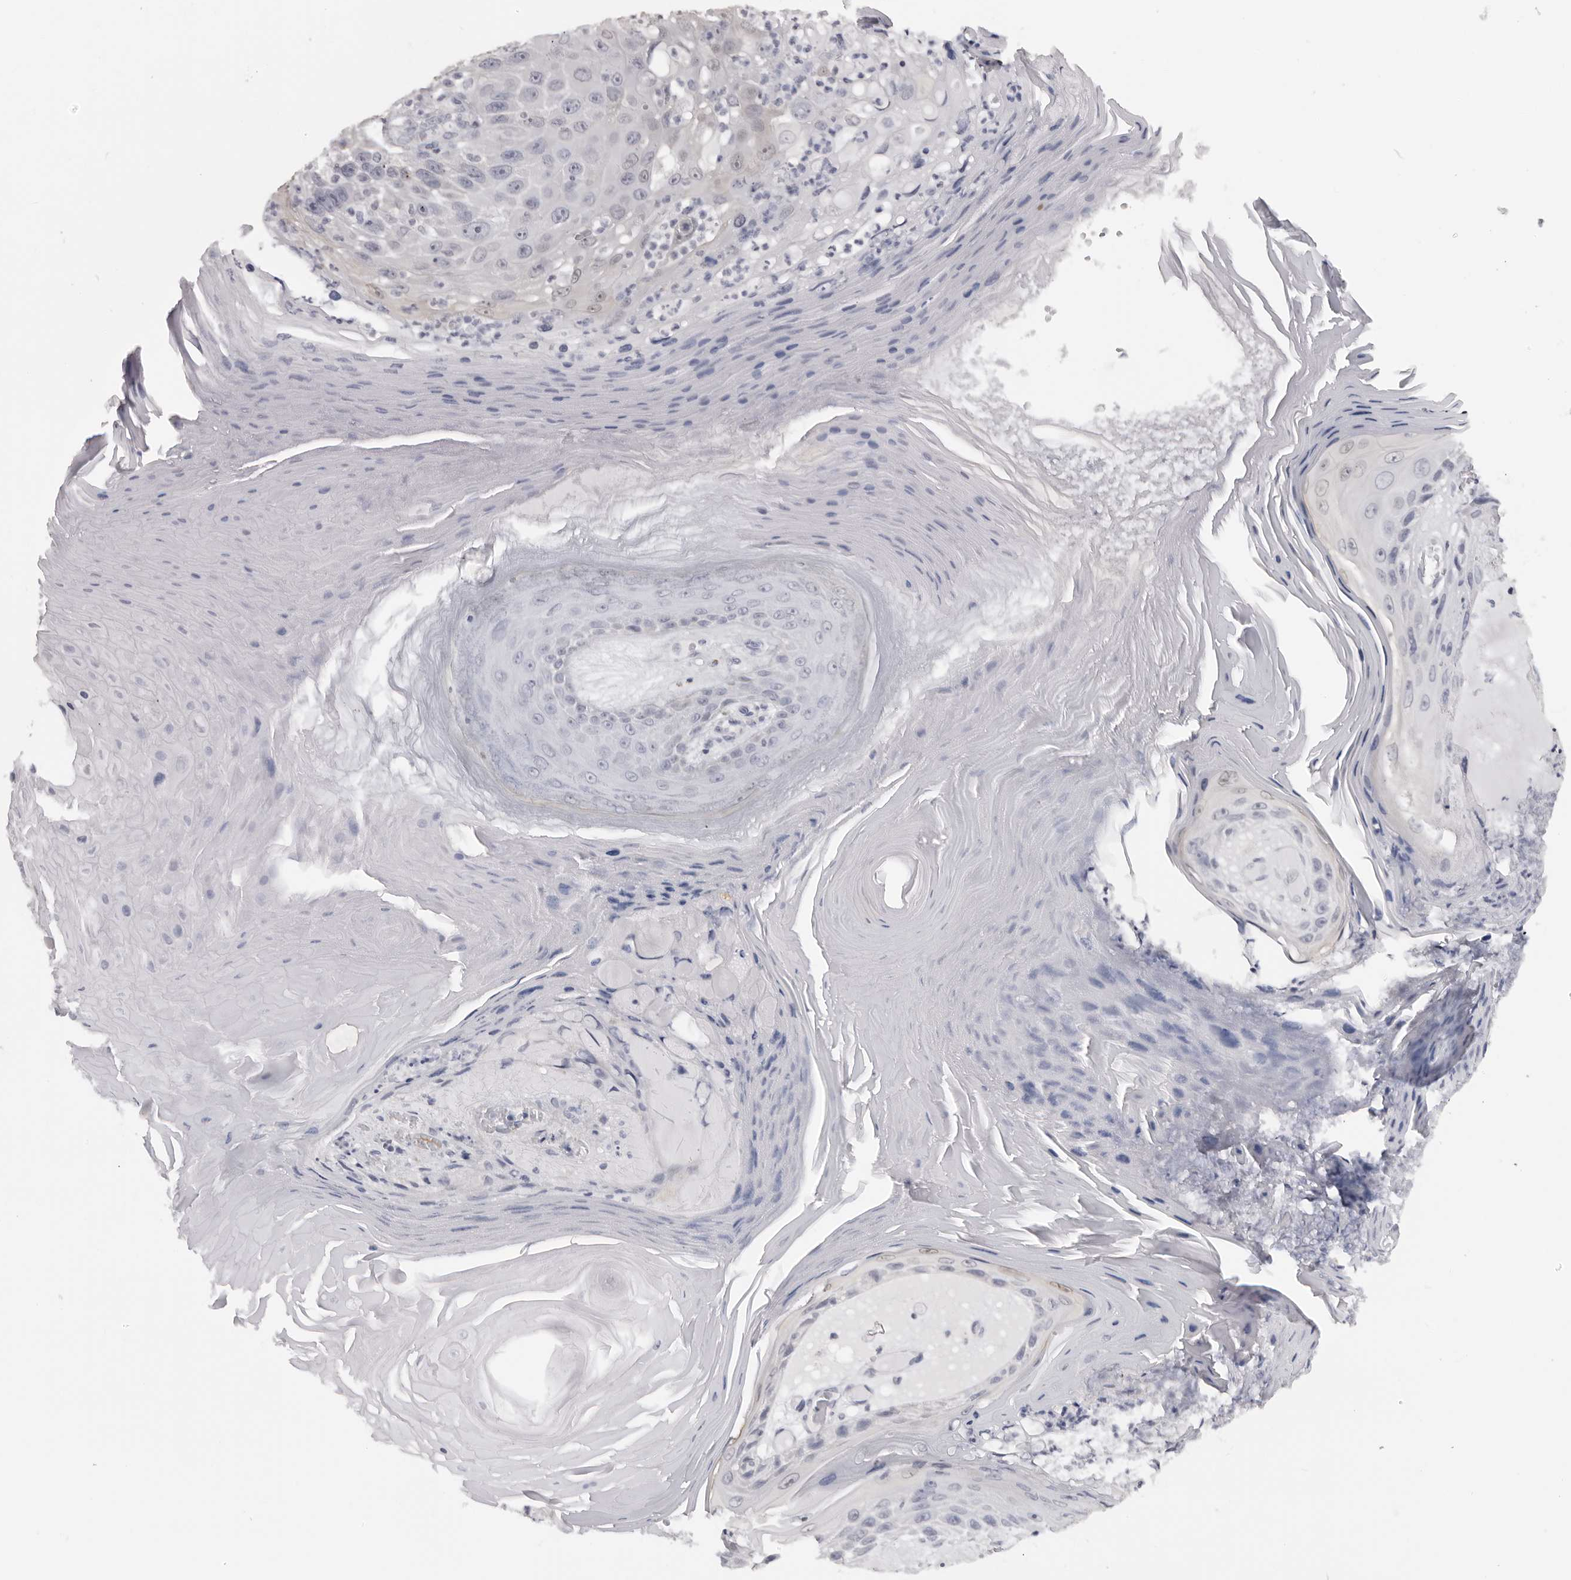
{"staining": {"intensity": "negative", "quantity": "none", "location": "none"}, "tissue": "skin cancer", "cell_type": "Tumor cells", "image_type": "cancer", "snomed": [{"axis": "morphology", "description": "Squamous cell carcinoma, NOS"}, {"axis": "topography", "description": "Skin"}], "caption": "Immunohistochemistry (IHC) photomicrograph of skin cancer stained for a protein (brown), which demonstrates no staining in tumor cells.", "gene": "DNALI1", "patient": {"sex": "female", "age": 88}}